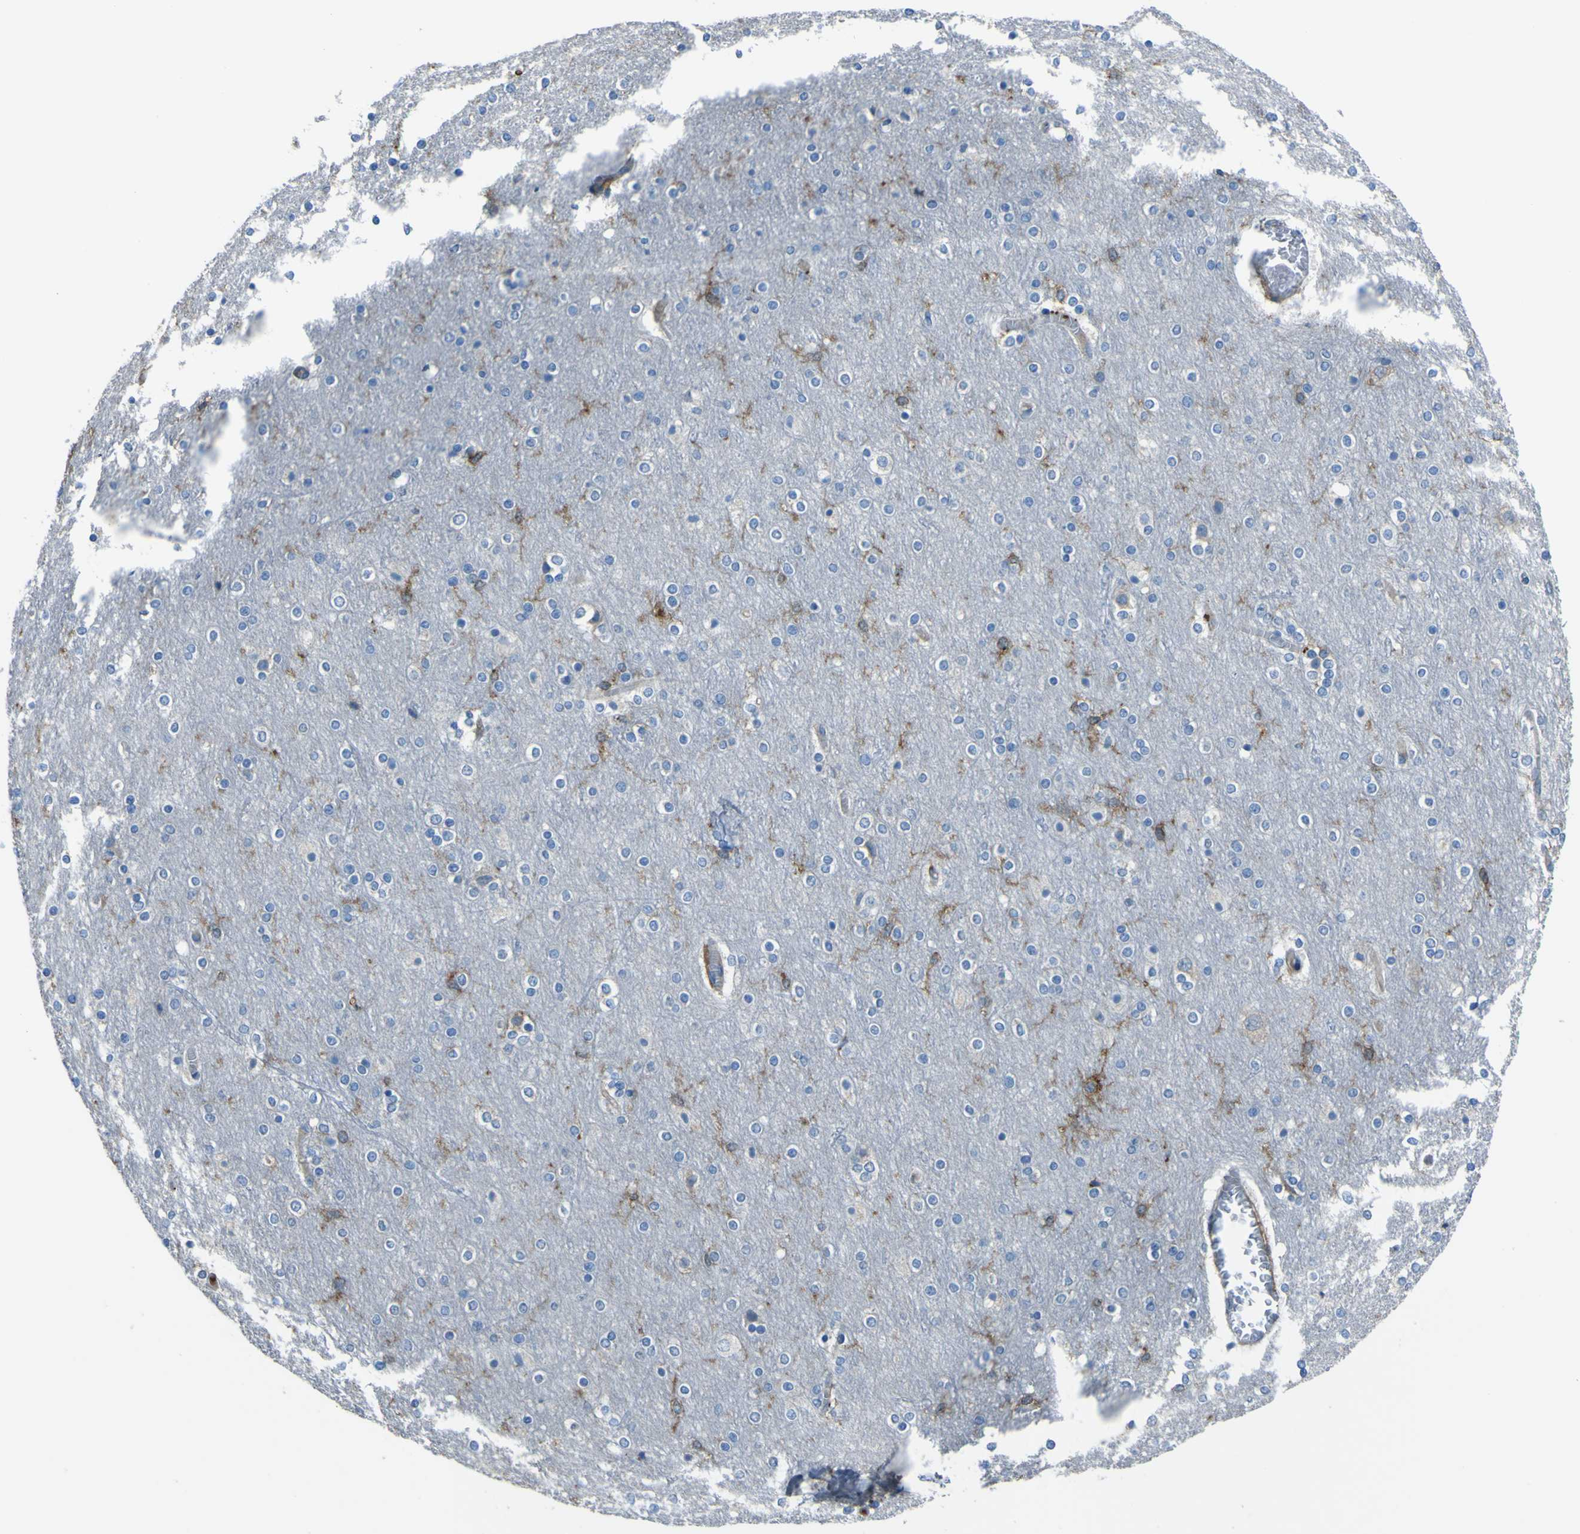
{"staining": {"intensity": "weak", "quantity": "25%-75%", "location": "cytoplasmic/membranous"}, "tissue": "cerebral cortex", "cell_type": "Endothelial cells", "image_type": "normal", "snomed": [{"axis": "morphology", "description": "Normal tissue, NOS"}, {"axis": "topography", "description": "Cerebral cortex"}], "caption": "About 25%-75% of endothelial cells in benign cerebral cortex show weak cytoplasmic/membranous protein positivity as visualized by brown immunohistochemical staining.", "gene": "LAIR1", "patient": {"sex": "female", "age": 54}}